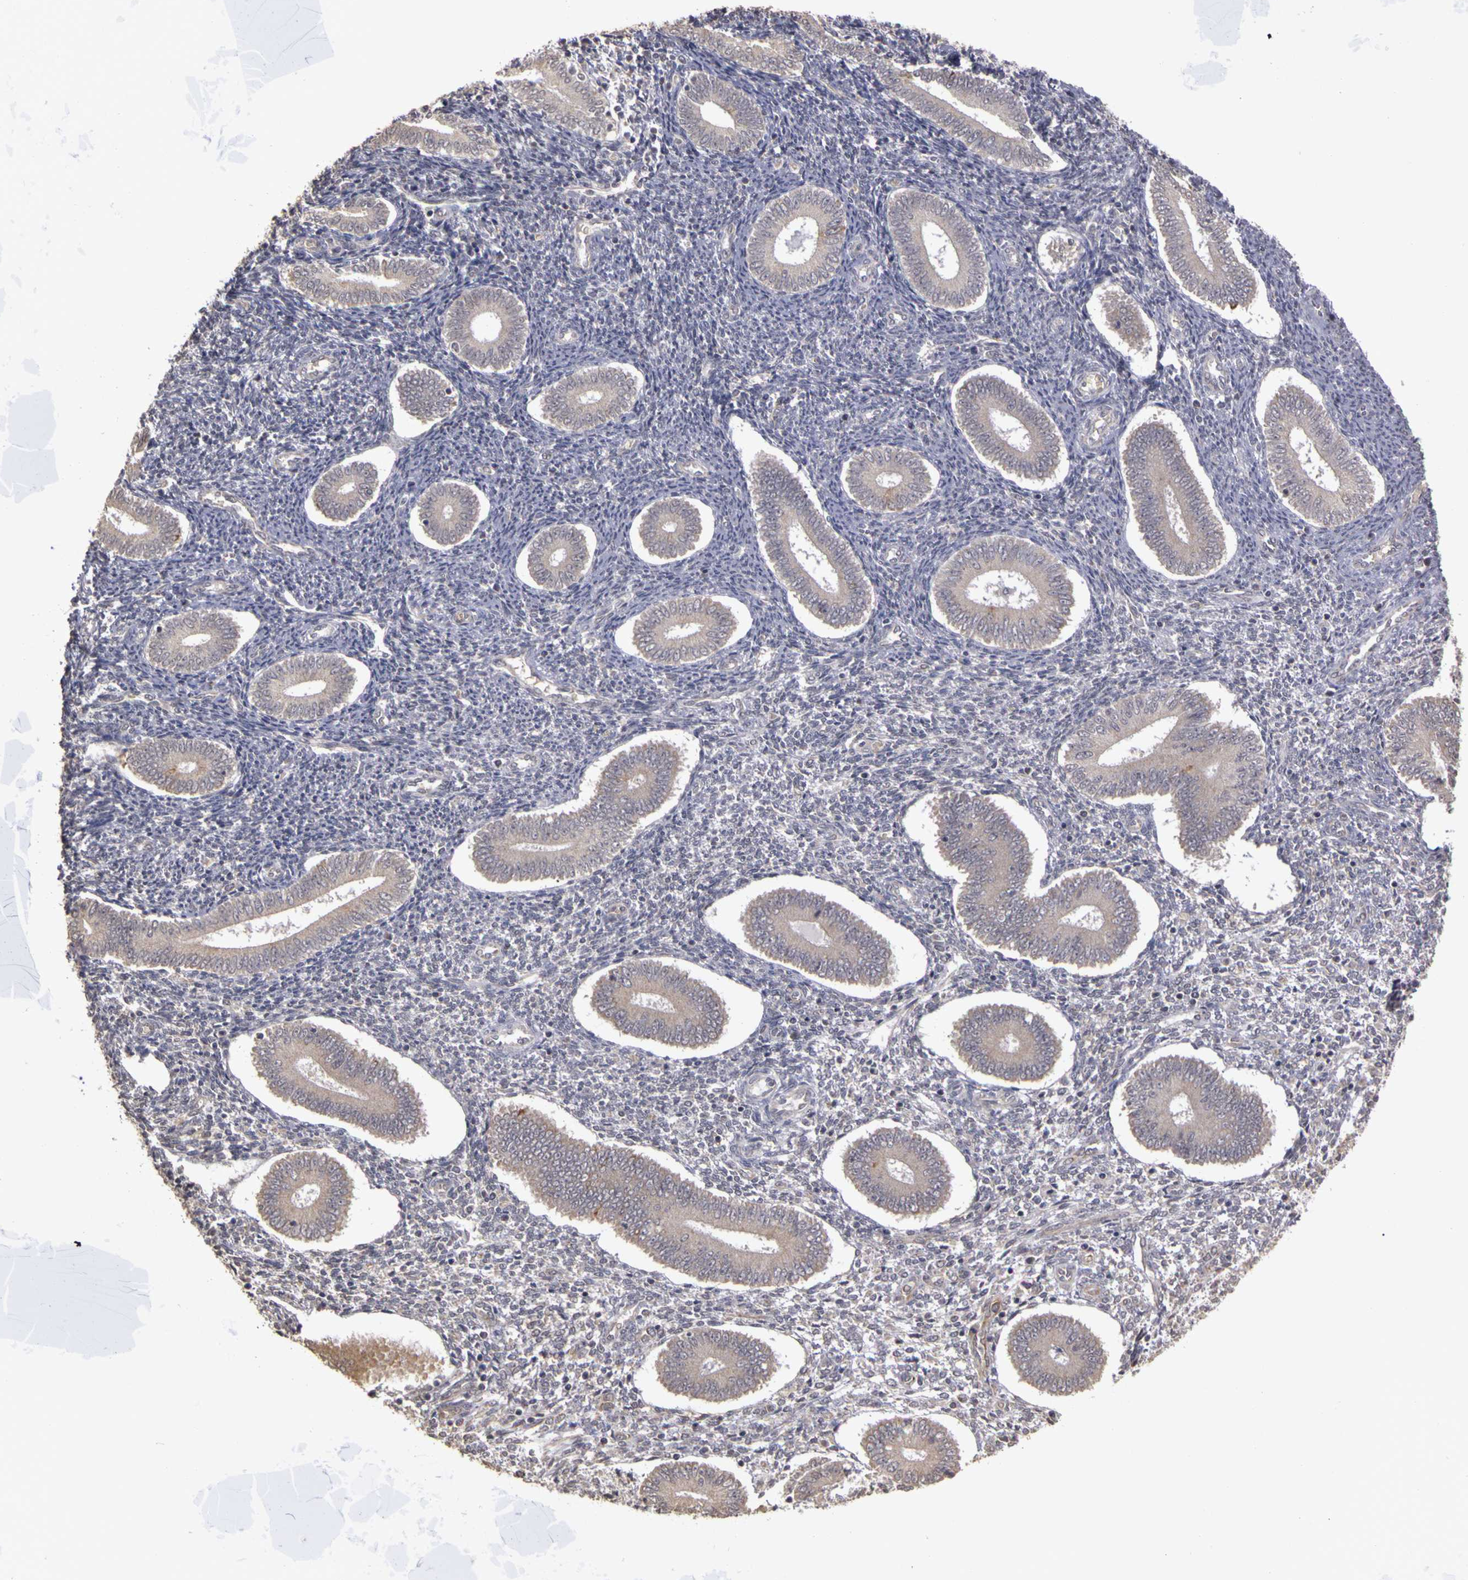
{"staining": {"intensity": "negative", "quantity": "none", "location": "none"}, "tissue": "endometrium", "cell_type": "Cells in endometrial stroma", "image_type": "normal", "snomed": [{"axis": "morphology", "description": "Normal tissue, NOS"}, {"axis": "topography", "description": "Endometrium"}], "caption": "Immunohistochemical staining of benign human endometrium demonstrates no significant staining in cells in endometrial stroma. (Immunohistochemistry (ihc), brightfield microscopy, high magnification).", "gene": "FRMD7", "patient": {"sex": "female", "age": 35}}